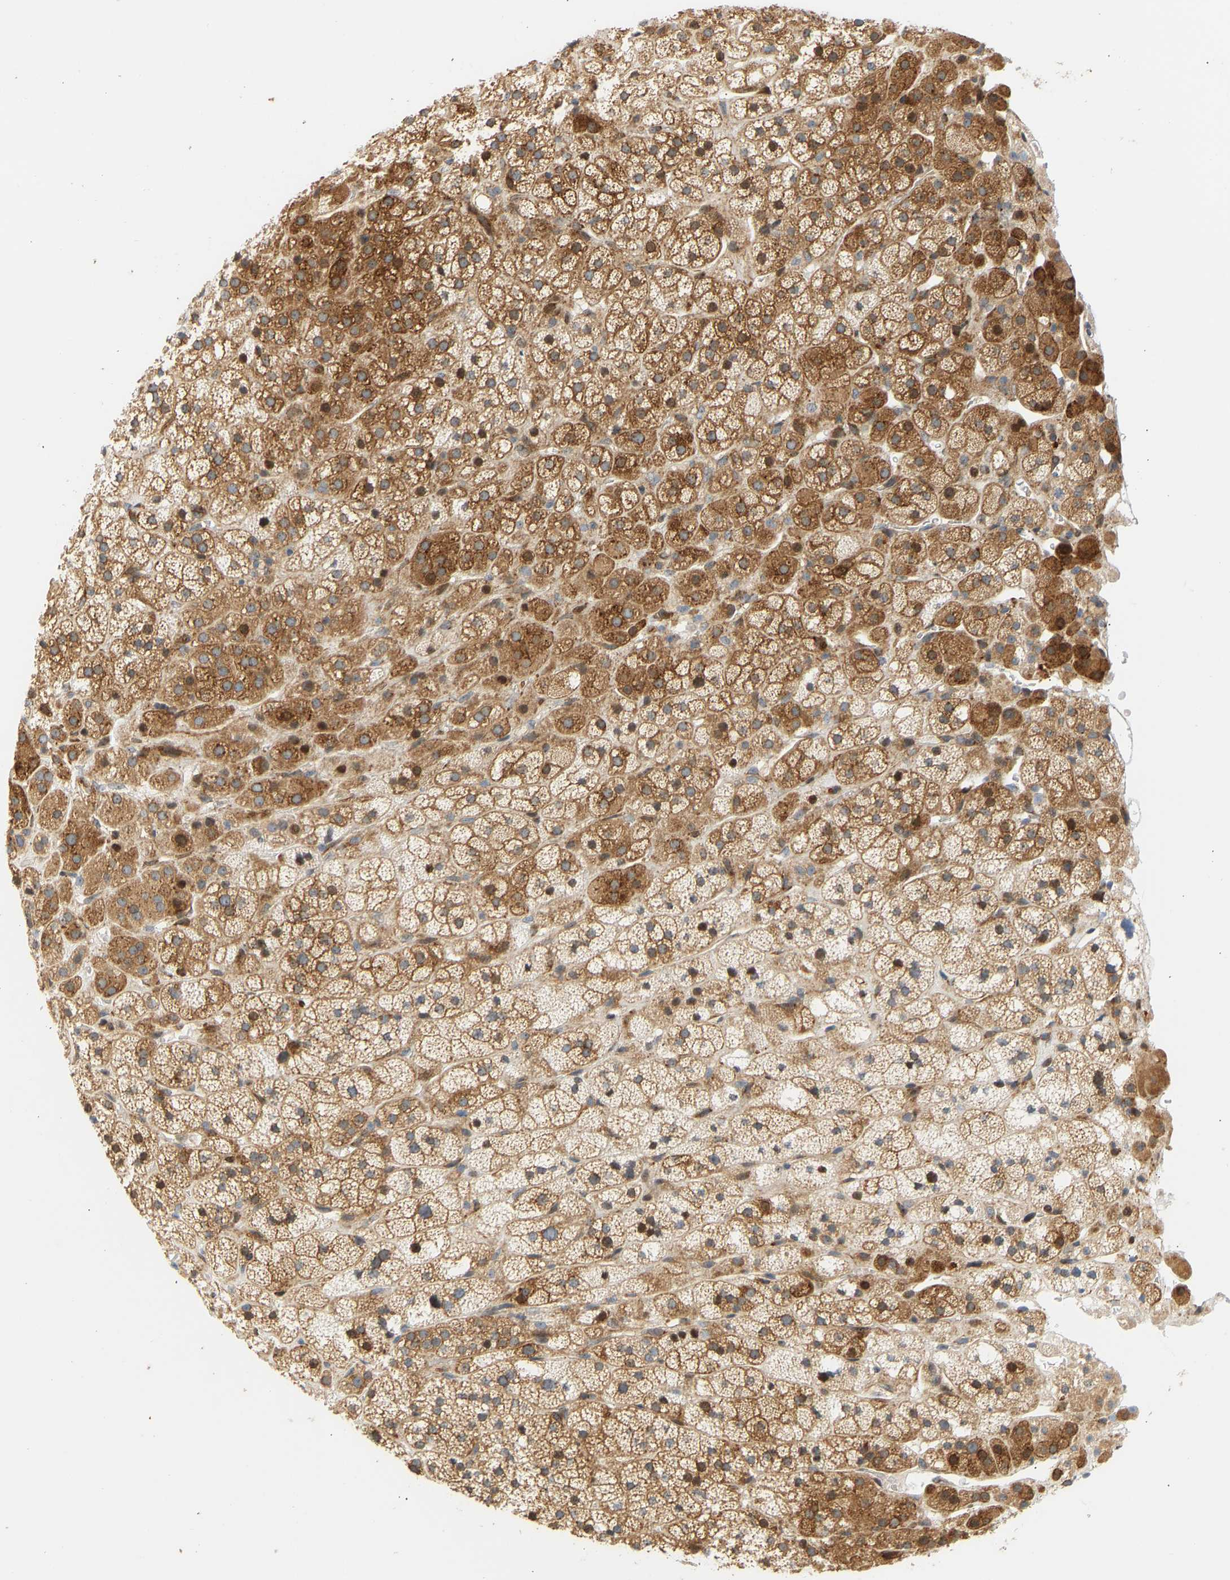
{"staining": {"intensity": "moderate", "quantity": ">75%", "location": "cytoplasmic/membranous"}, "tissue": "adrenal gland", "cell_type": "Glandular cells", "image_type": "normal", "snomed": [{"axis": "morphology", "description": "Normal tissue, NOS"}, {"axis": "topography", "description": "Adrenal gland"}], "caption": "The histopathology image exhibits immunohistochemical staining of benign adrenal gland. There is moderate cytoplasmic/membranous expression is seen in approximately >75% of glandular cells. The protein of interest is stained brown, and the nuclei are stained in blue (DAB IHC with brightfield microscopy, high magnification).", "gene": "RPS14", "patient": {"sex": "male", "age": 56}}